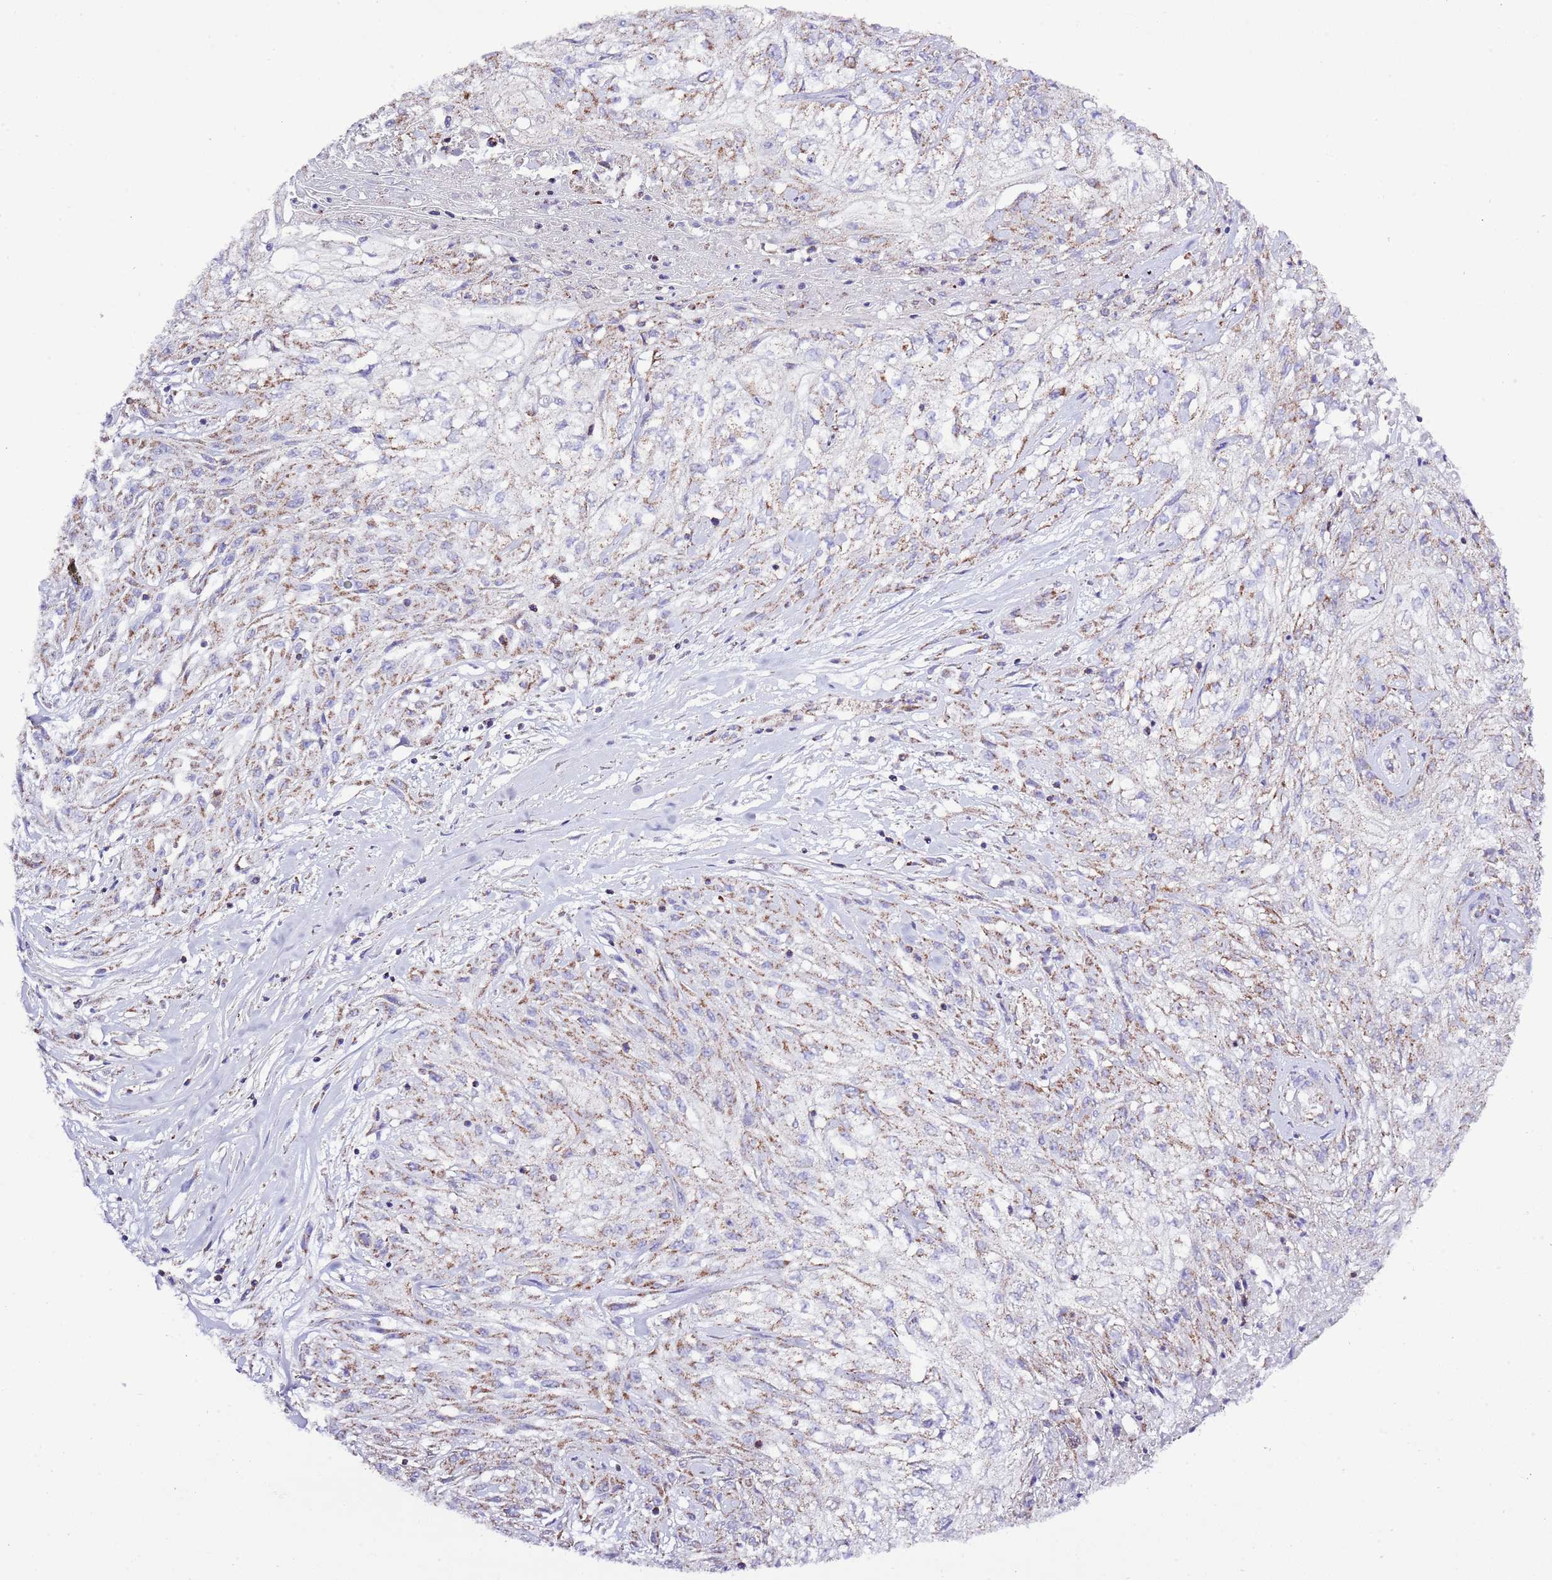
{"staining": {"intensity": "weak", "quantity": ">75%", "location": "cytoplasmic/membranous"}, "tissue": "skin cancer", "cell_type": "Tumor cells", "image_type": "cancer", "snomed": [{"axis": "morphology", "description": "Squamous cell carcinoma, NOS"}, {"axis": "morphology", "description": "Squamous cell carcinoma, metastatic, NOS"}, {"axis": "topography", "description": "Skin"}, {"axis": "topography", "description": "Lymph node"}], "caption": "Skin cancer (squamous cell carcinoma) stained for a protein (brown) exhibits weak cytoplasmic/membranous positive staining in about >75% of tumor cells.", "gene": "TEKTIP1", "patient": {"sex": "male", "age": 75}}